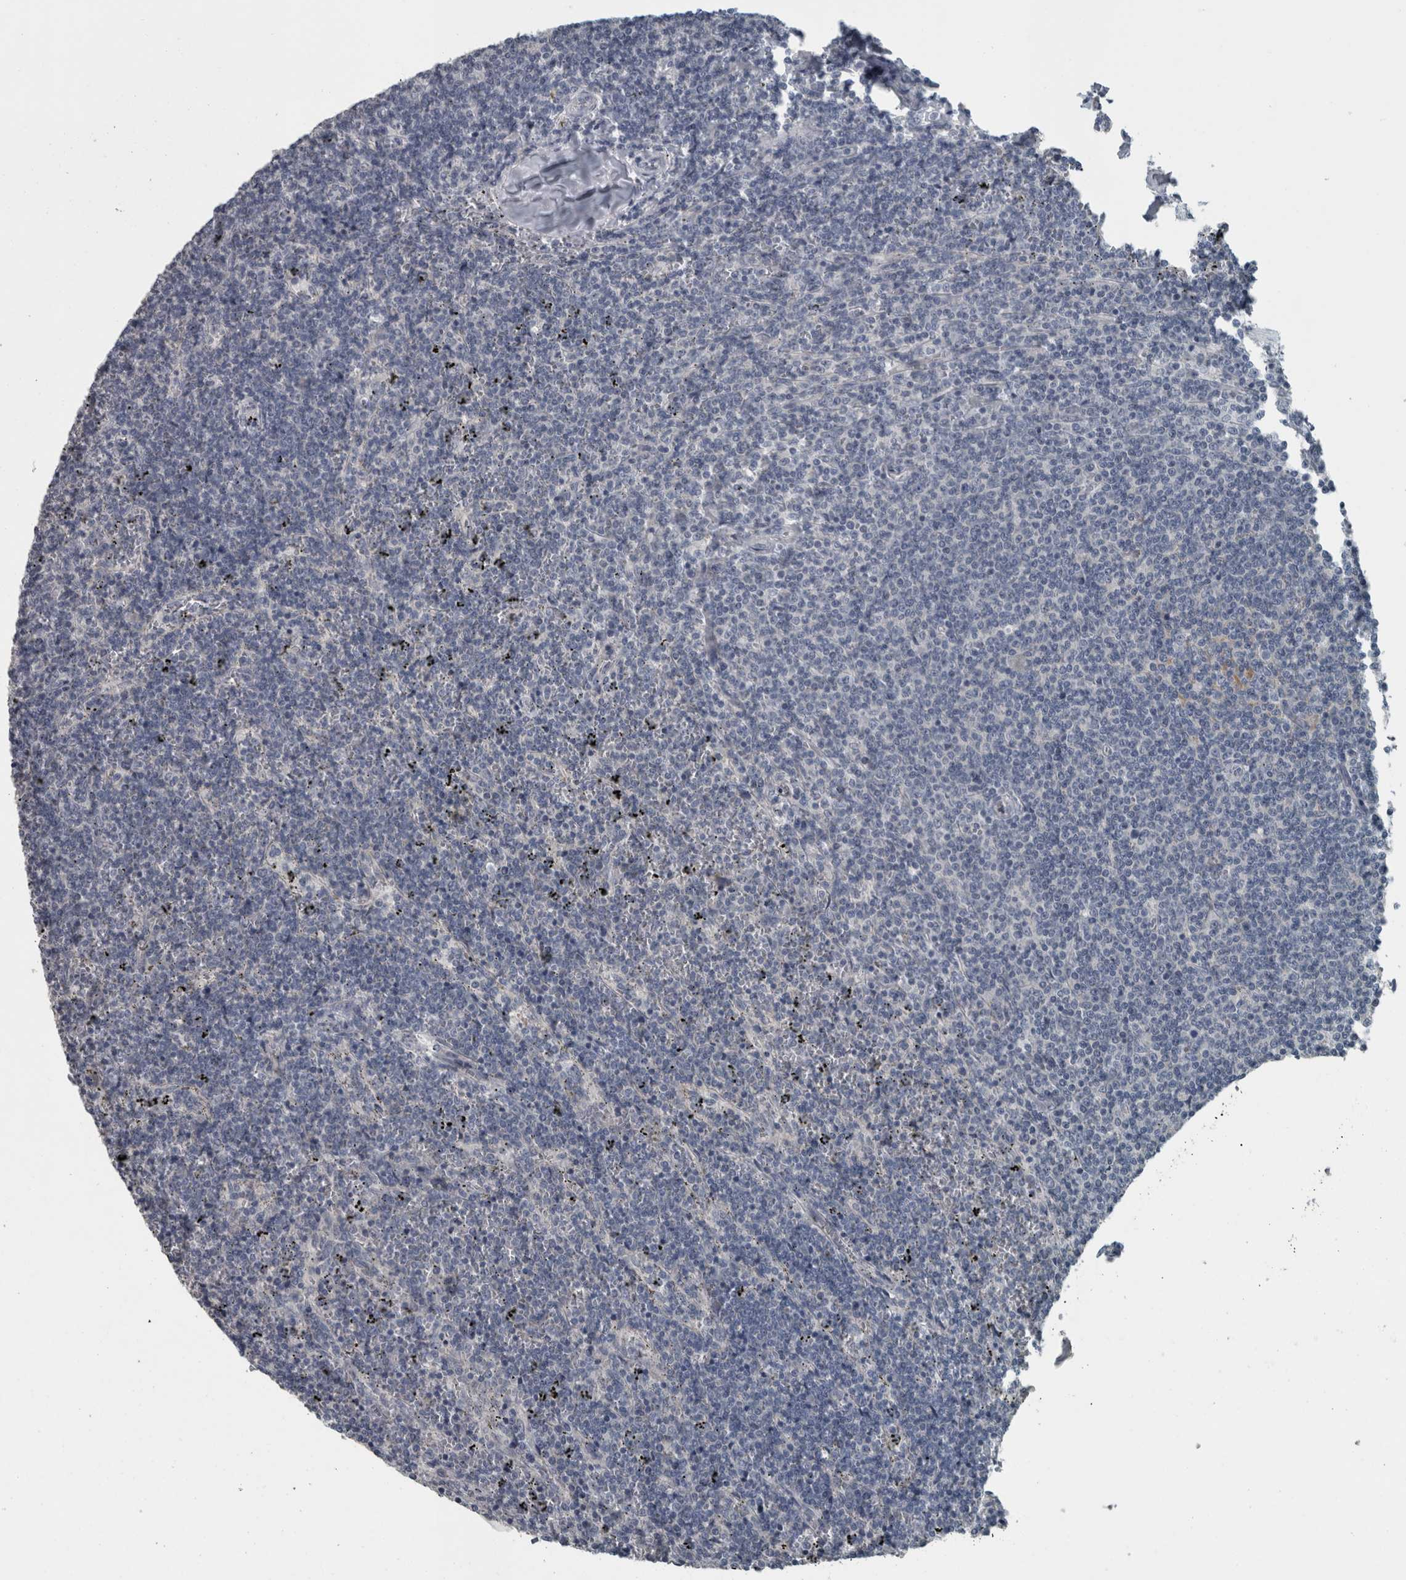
{"staining": {"intensity": "negative", "quantity": "none", "location": "none"}, "tissue": "lymphoma", "cell_type": "Tumor cells", "image_type": "cancer", "snomed": [{"axis": "morphology", "description": "Malignant lymphoma, non-Hodgkin's type, Low grade"}, {"axis": "topography", "description": "Spleen"}], "caption": "This micrograph is of malignant lymphoma, non-Hodgkin's type (low-grade) stained with immunohistochemistry to label a protein in brown with the nuclei are counter-stained blue. There is no expression in tumor cells. (DAB (3,3'-diaminobenzidine) immunohistochemistry, high magnification).", "gene": "KRT20", "patient": {"sex": "female", "age": 50}}